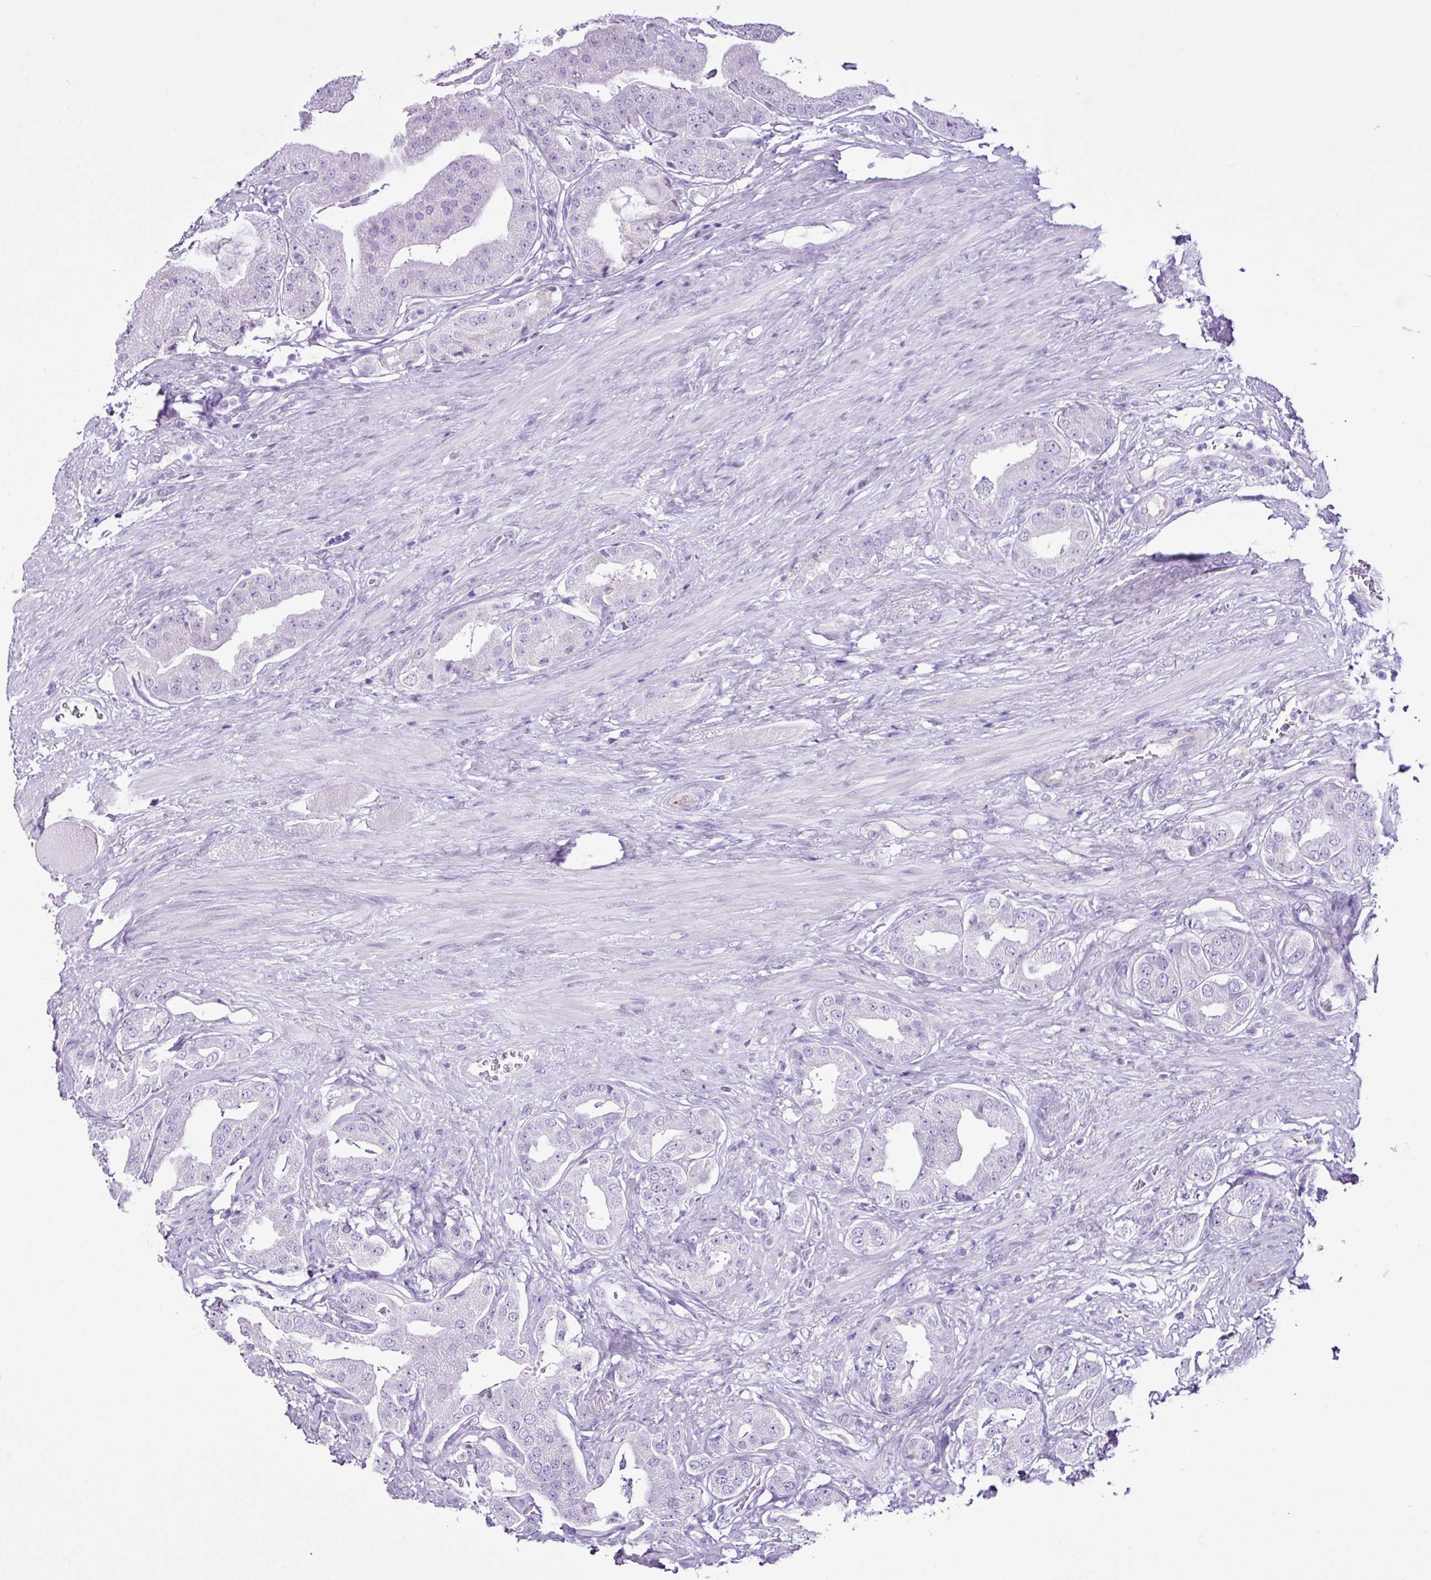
{"staining": {"intensity": "negative", "quantity": "none", "location": "none"}, "tissue": "prostate cancer", "cell_type": "Tumor cells", "image_type": "cancer", "snomed": [{"axis": "morphology", "description": "Adenocarcinoma, High grade"}, {"axis": "topography", "description": "Prostate"}], "caption": "A histopathology image of human high-grade adenocarcinoma (prostate) is negative for staining in tumor cells.", "gene": "LILRB4", "patient": {"sex": "male", "age": 63}}